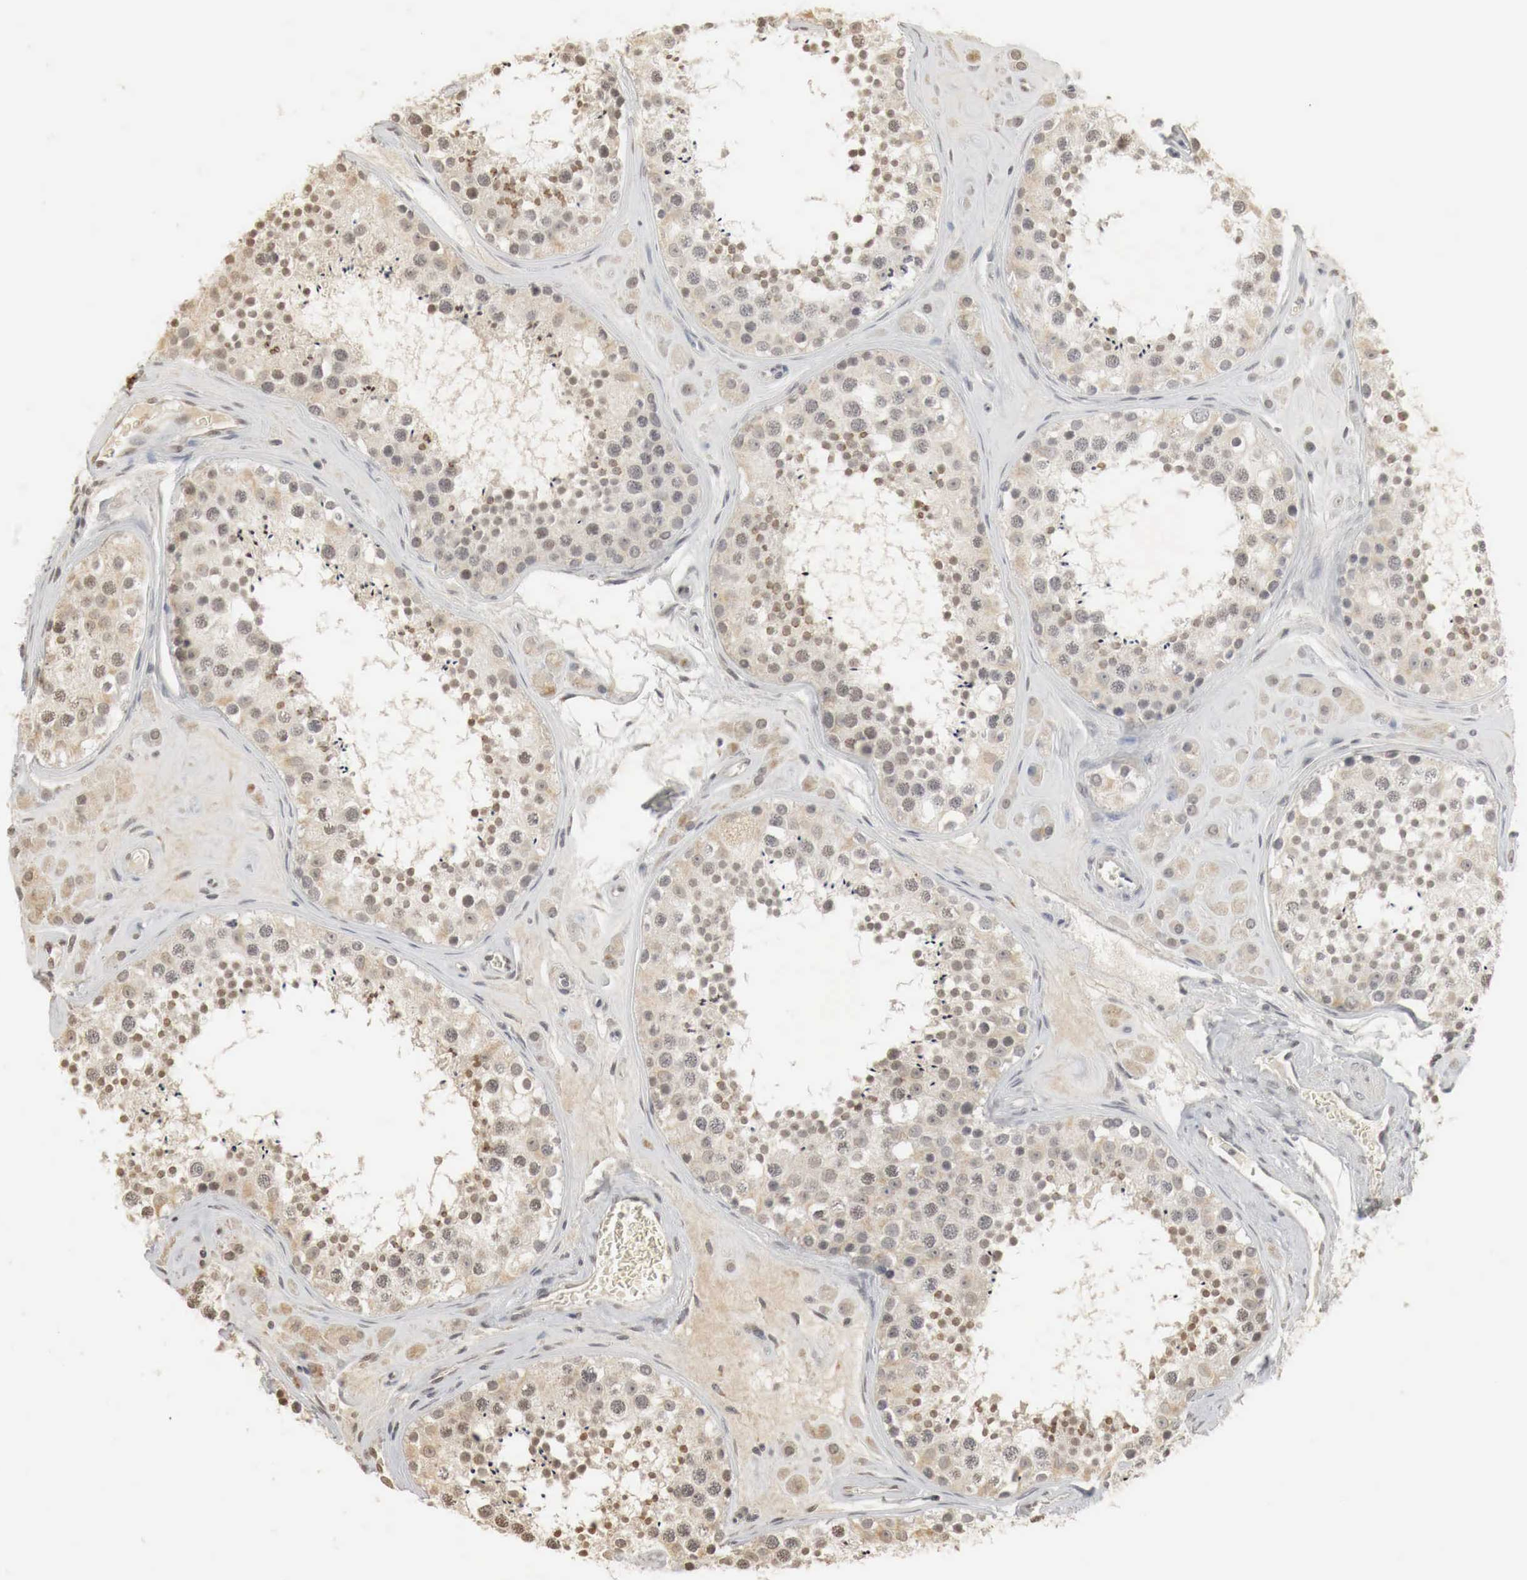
{"staining": {"intensity": "weak", "quantity": "25%-75%", "location": "cytoplasmic/membranous,nuclear"}, "tissue": "testis", "cell_type": "Cells in seminiferous ducts", "image_type": "normal", "snomed": [{"axis": "morphology", "description": "Normal tissue, NOS"}, {"axis": "topography", "description": "Testis"}], "caption": "Cells in seminiferous ducts reveal low levels of weak cytoplasmic/membranous,nuclear staining in approximately 25%-75% of cells in benign testis. Ihc stains the protein in brown and the nuclei are stained blue.", "gene": "ERBB4", "patient": {"sex": "male", "age": 38}}